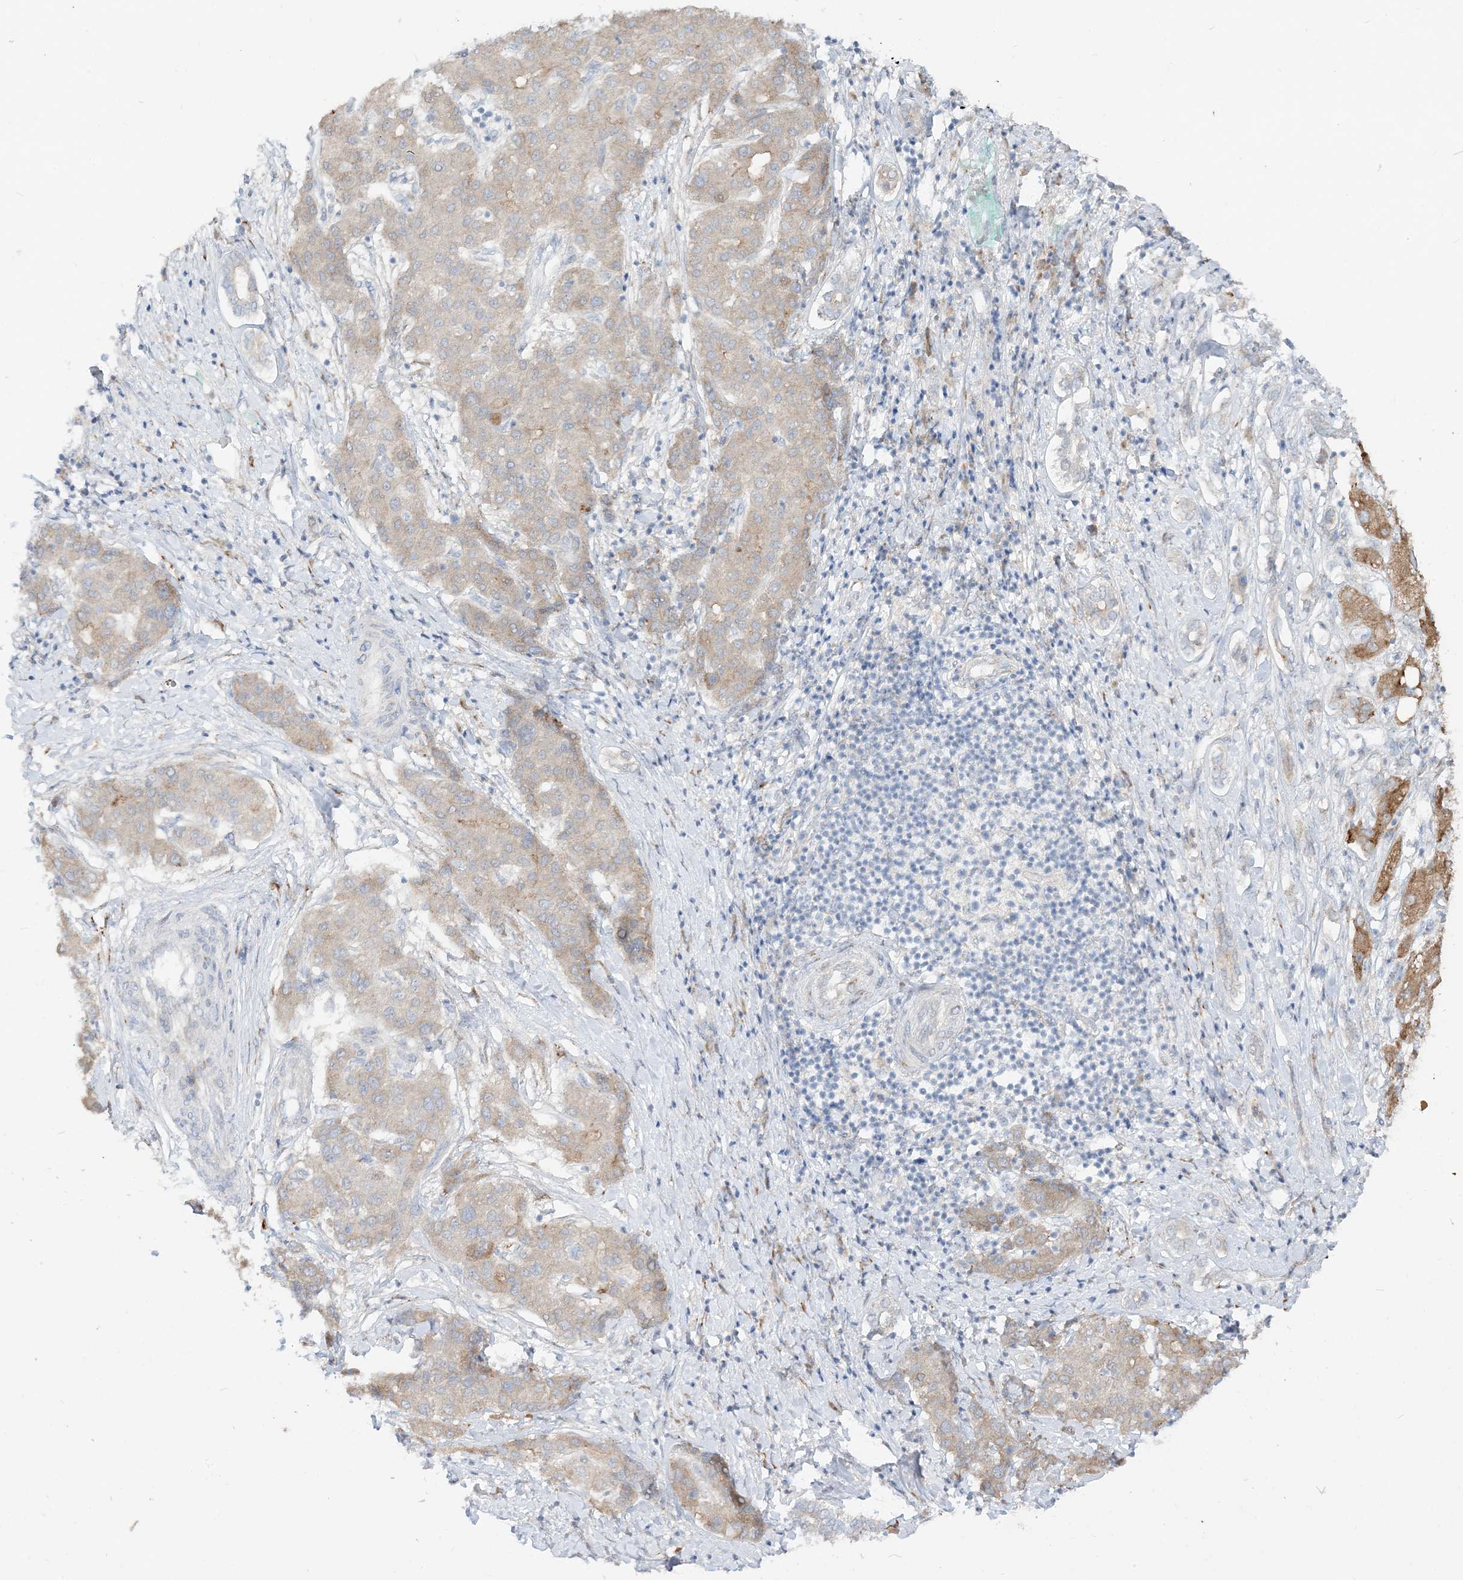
{"staining": {"intensity": "moderate", "quantity": "25%-75%", "location": "cytoplasmic/membranous"}, "tissue": "liver cancer", "cell_type": "Tumor cells", "image_type": "cancer", "snomed": [{"axis": "morphology", "description": "Carcinoma, Hepatocellular, NOS"}, {"axis": "topography", "description": "Liver"}], "caption": "An immunohistochemistry image of tumor tissue is shown. Protein staining in brown highlights moderate cytoplasmic/membranous positivity in liver cancer within tumor cells. (DAB (3,3'-diaminobenzidine) = brown stain, brightfield microscopy at high magnification).", "gene": "LOXL3", "patient": {"sex": "male", "age": 65}}